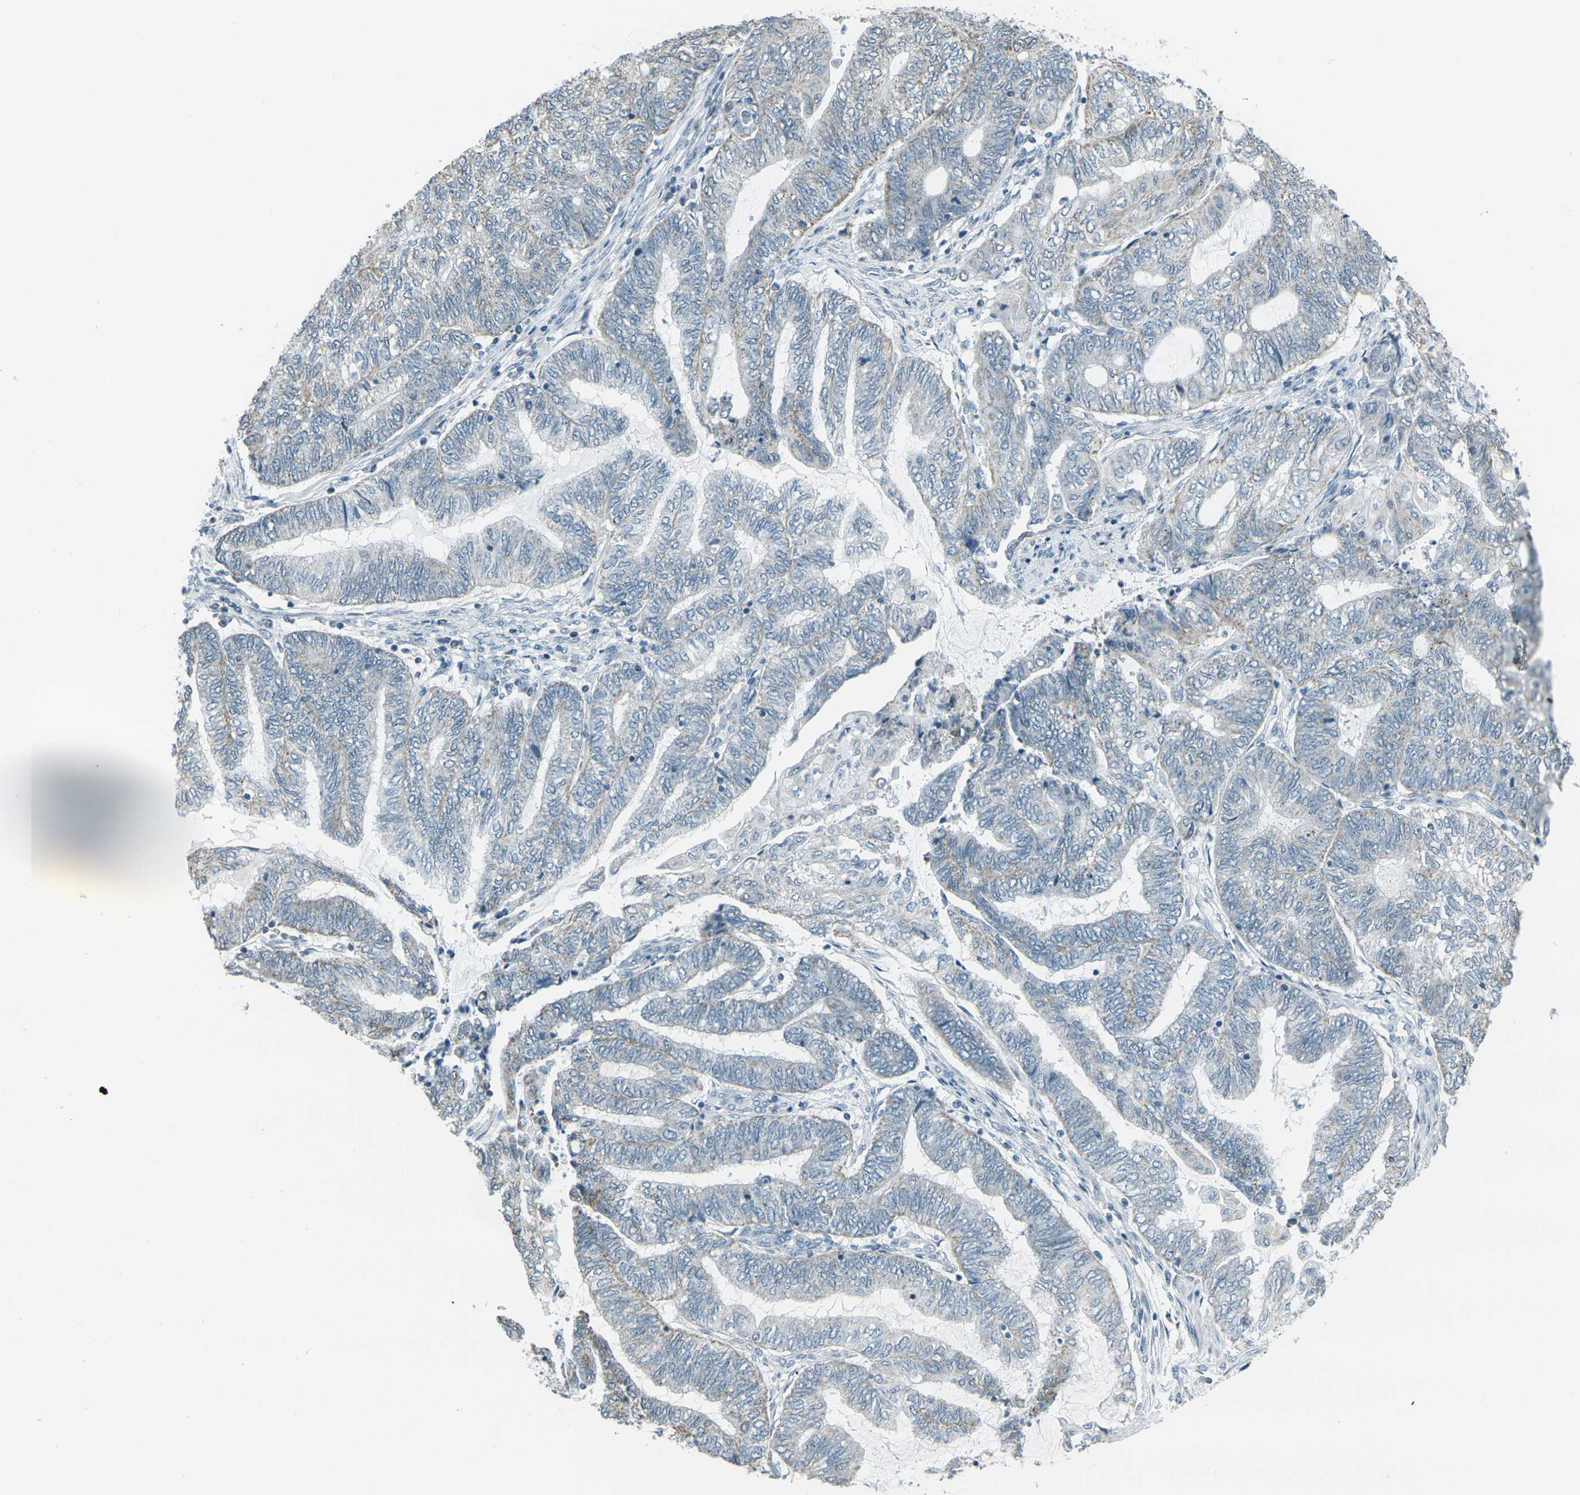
{"staining": {"intensity": "weak", "quantity": "25%-75%", "location": "cytoplasmic/membranous"}, "tissue": "endometrial cancer", "cell_type": "Tumor cells", "image_type": "cancer", "snomed": [{"axis": "morphology", "description": "Adenocarcinoma, NOS"}, {"axis": "topography", "description": "Uterus"}, {"axis": "topography", "description": "Endometrium"}], "caption": "Tumor cells exhibit weak cytoplasmic/membranous staining in about 25%-75% of cells in adenocarcinoma (endometrial).", "gene": "H2BC1", "patient": {"sex": "female", "age": 70}}